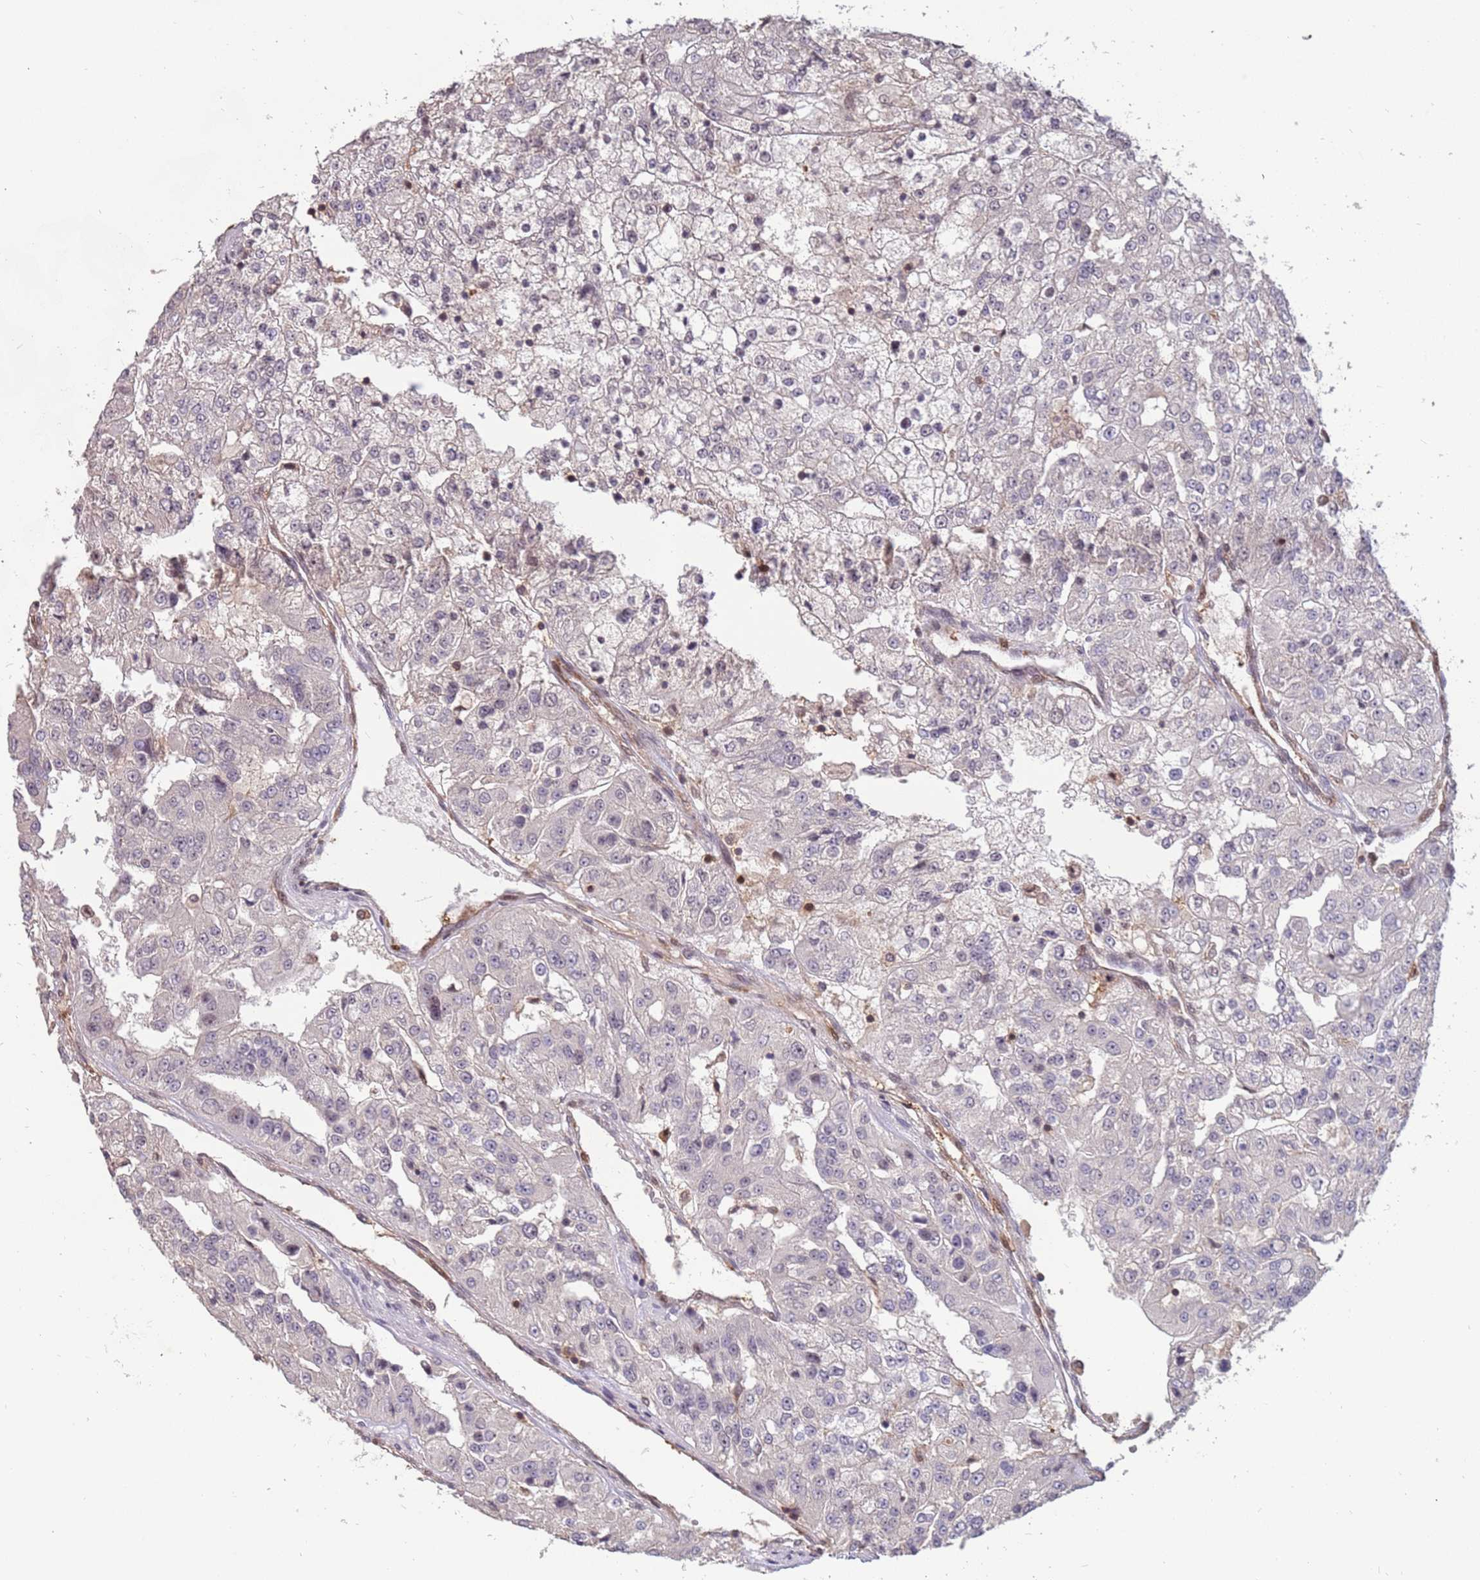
{"staining": {"intensity": "negative", "quantity": "none", "location": "none"}, "tissue": "renal cancer", "cell_type": "Tumor cells", "image_type": "cancer", "snomed": [{"axis": "morphology", "description": "Adenocarcinoma, NOS"}, {"axis": "topography", "description": "Kidney"}], "caption": "The histopathology image demonstrates no staining of tumor cells in renal adenocarcinoma.", "gene": "GBP2", "patient": {"sex": "female", "age": 63}}